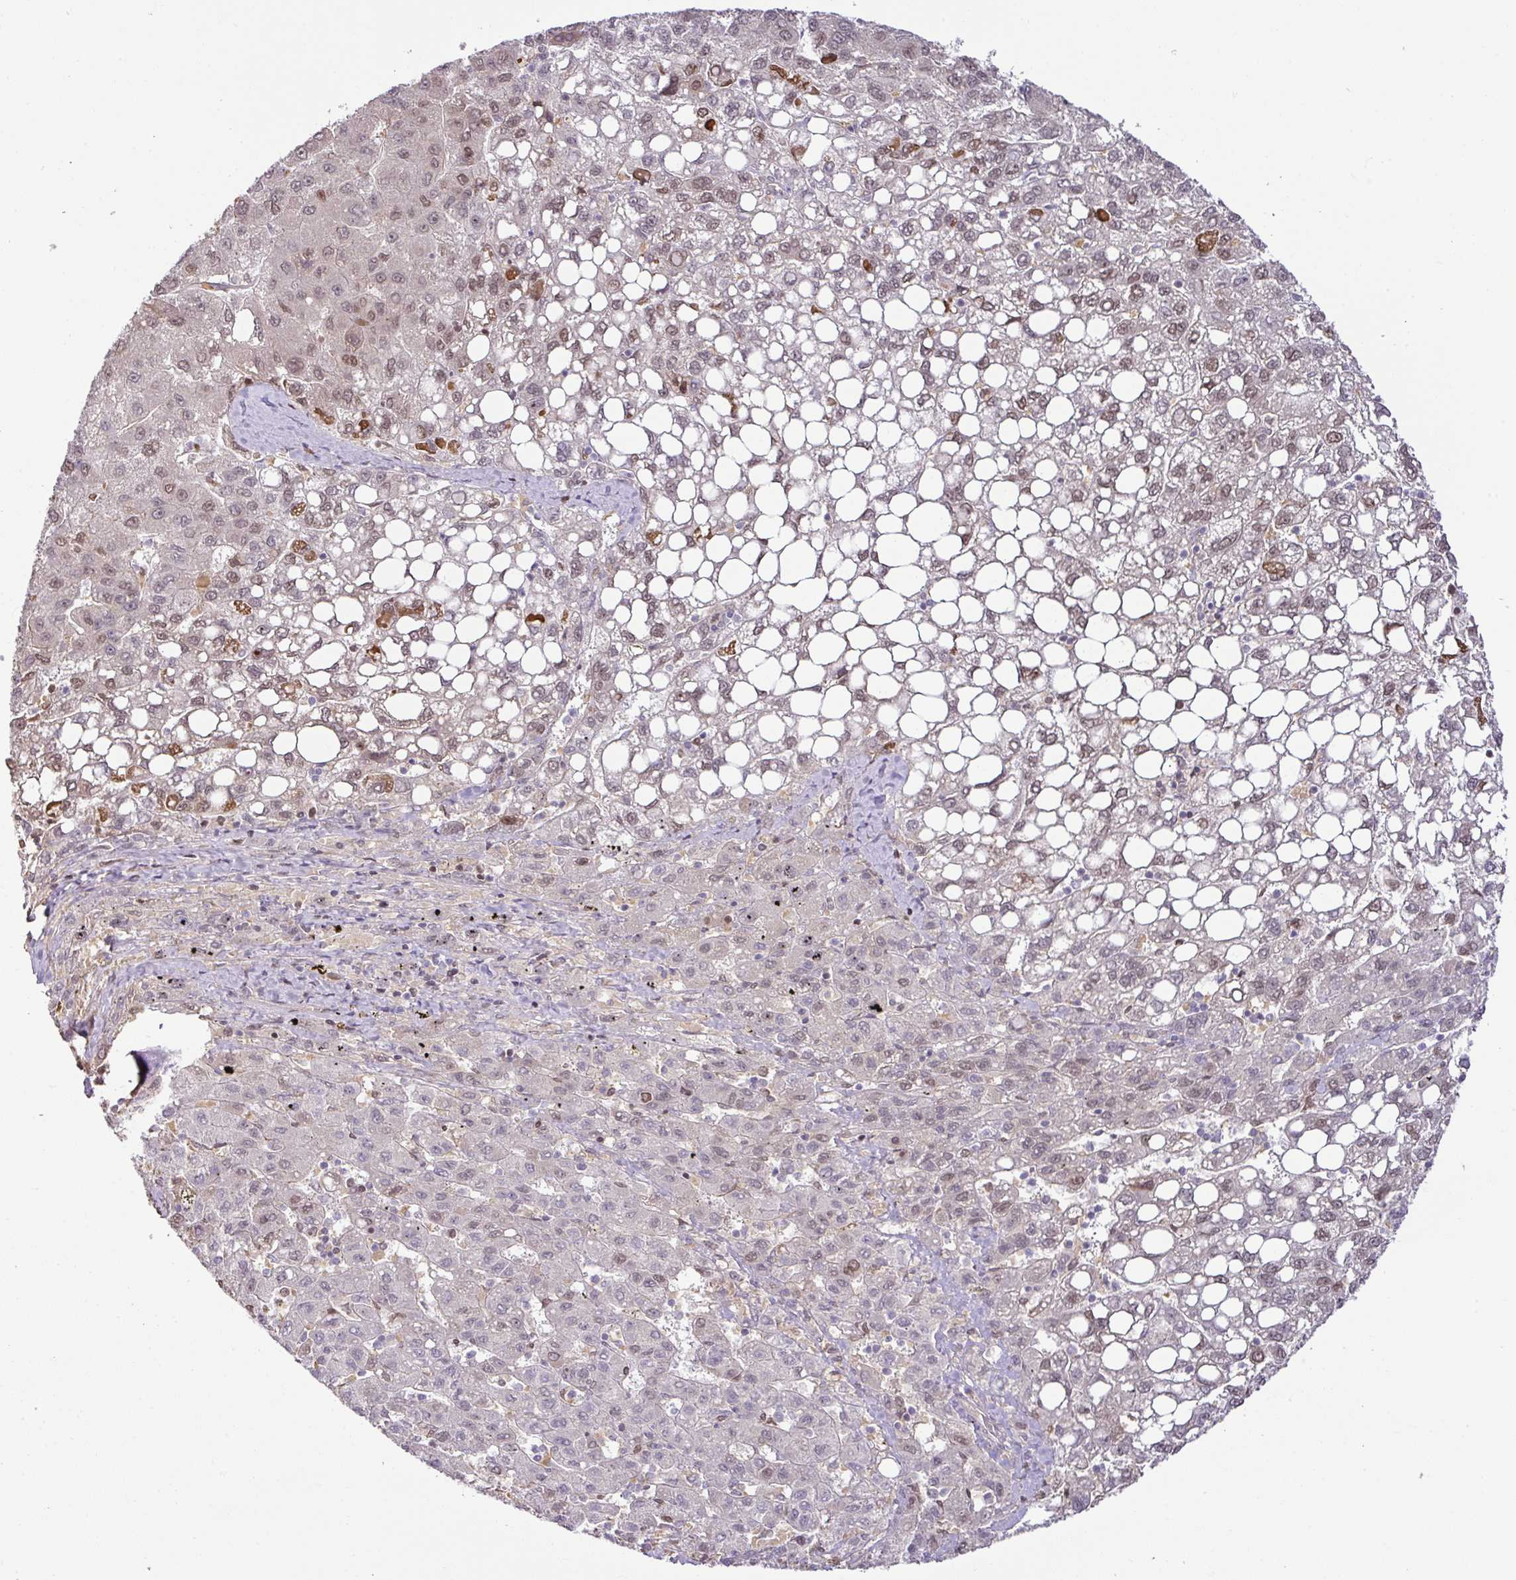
{"staining": {"intensity": "moderate", "quantity": "25%-75%", "location": "nuclear"}, "tissue": "liver cancer", "cell_type": "Tumor cells", "image_type": "cancer", "snomed": [{"axis": "morphology", "description": "Carcinoma, Hepatocellular, NOS"}, {"axis": "topography", "description": "Liver"}], "caption": "Protein analysis of liver cancer (hepatocellular carcinoma) tissue displays moderate nuclear staining in about 25%-75% of tumor cells.", "gene": "PARP2", "patient": {"sex": "female", "age": 82}}